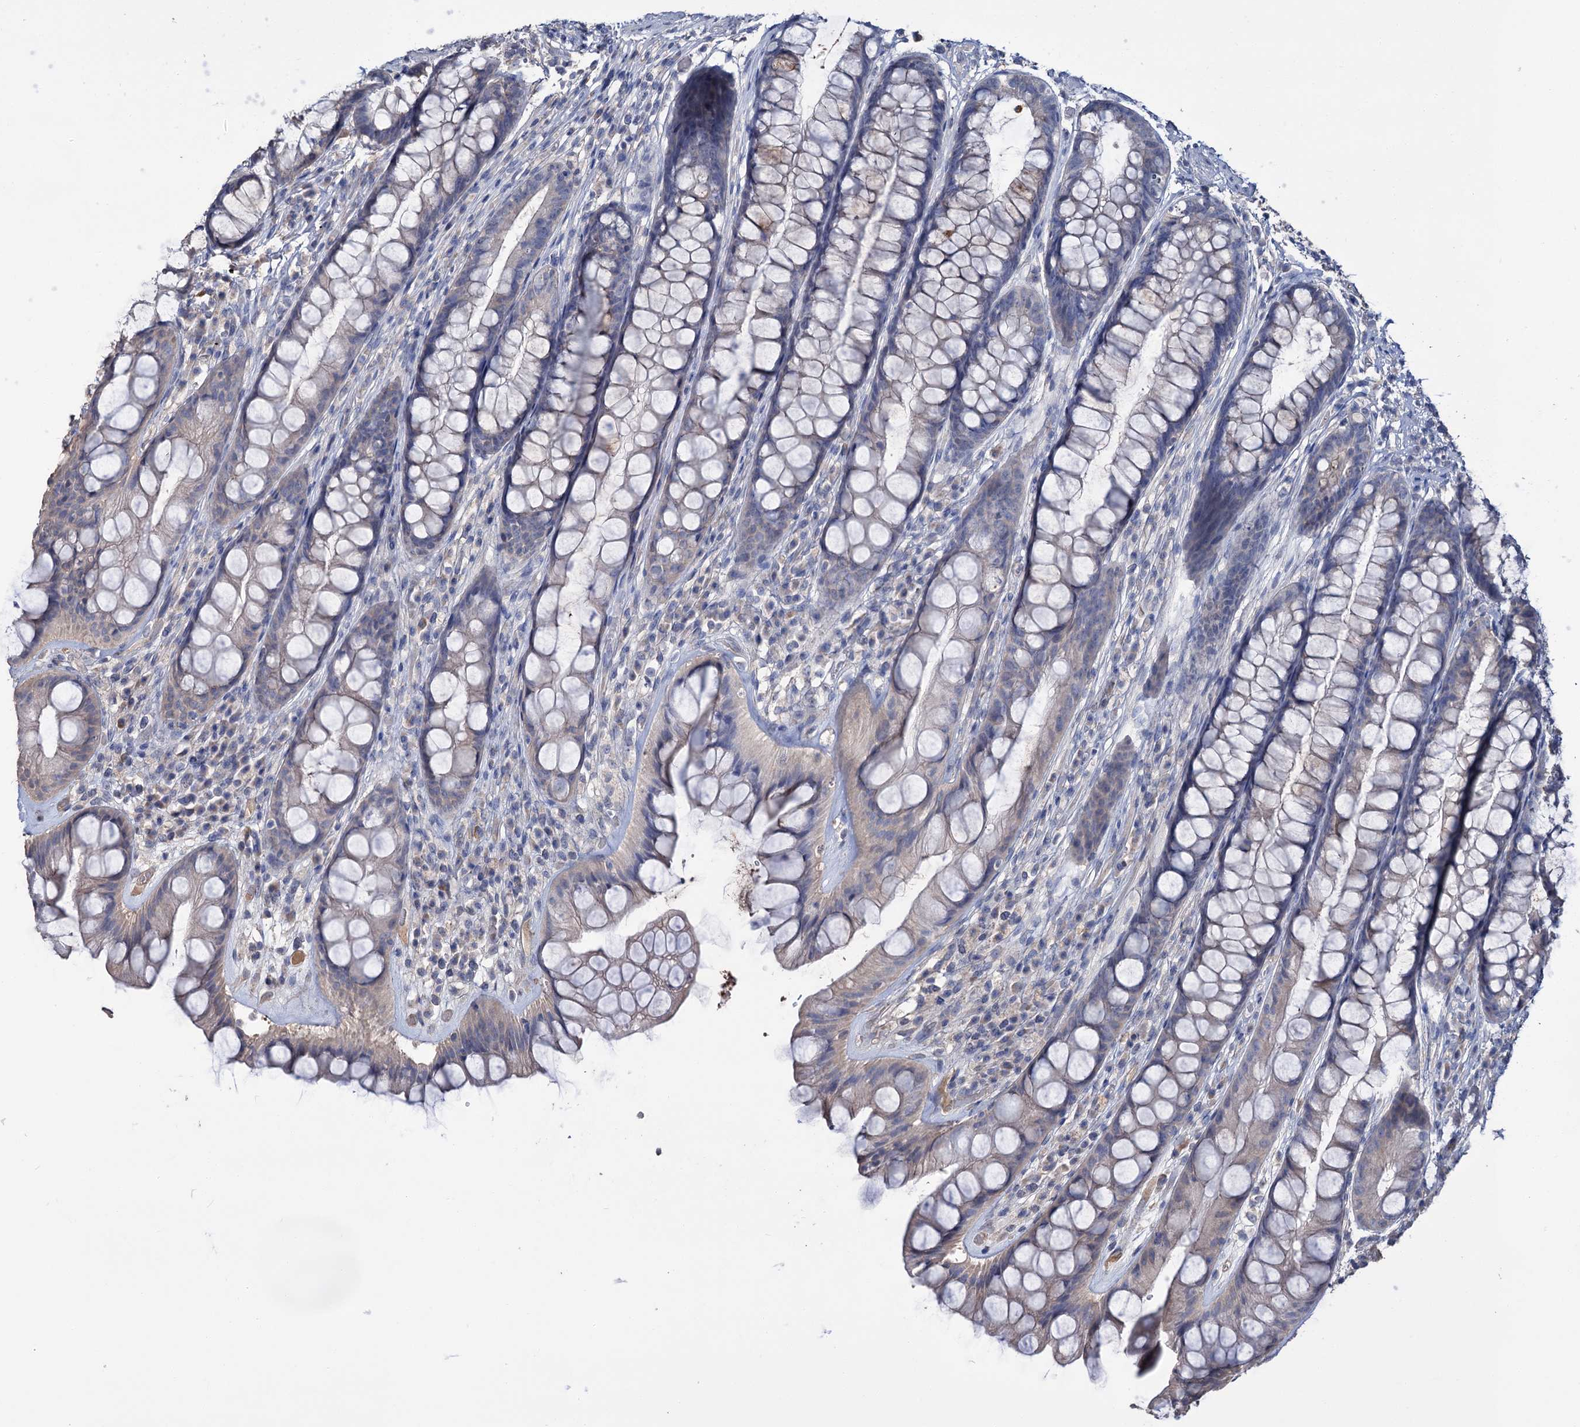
{"staining": {"intensity": "negative", "quantity": "none", "location": "none"}, "tissue": "rectum", "cell_type": "Glandular cells", "image_type": "normal", "snomed": [{"axis": "morphology", "description": "Normal tissue, NOS"}, {"axis": "topography", "description": "Rectum"}], "caption": "An immunohistochemistry histopathology image of unremarkable rectum is shown. There is no staining in glandular cells of rectum. (DAB IHC visualized using brightfield microscopy, high magnification).", "gene": "EPB41L5", "patient": {"sex": "male", "age": 74}}